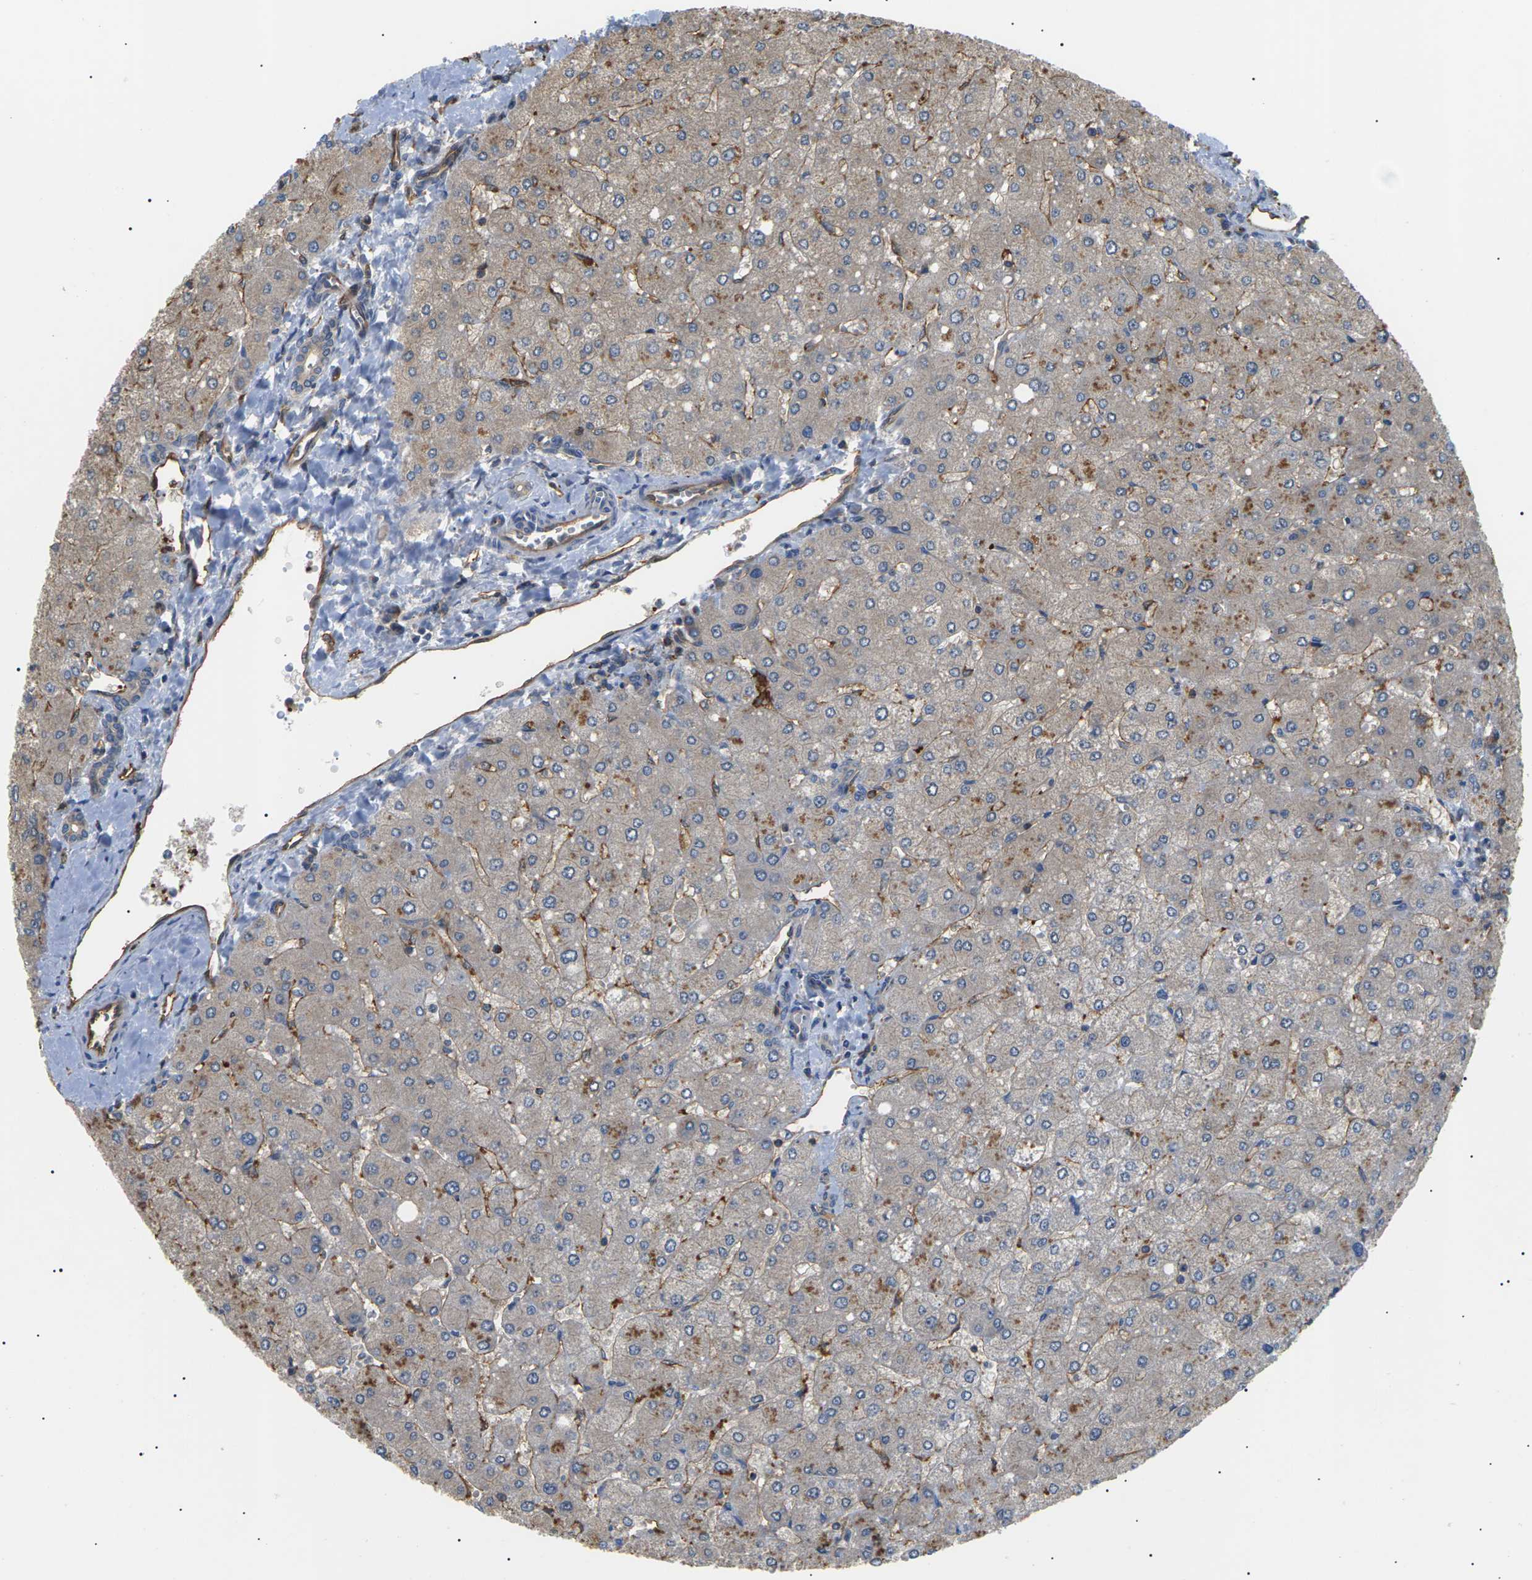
{"staining": {"intensity": "weak", "quantity": ">75%", "location": "cytoplasmic/membranous"}, "tissue": "liver", "cell_type": "Cholangiocytes", "image_type": "normal", "snomed": [{"axis": "morphology", "description": "Normal tissue, NOS"}, {"axis": "topography", "description": "Liver"}], "caption": "Brown immunohistochemical staining in unremarkable liver shows weak cytoplasmic/membranous expression in about >75% of cholangiocytes. (IHC, brightfield microscopy, high magnification).", "gene": "TMTC4", "patient": {"sex": "male", "age": 55}}